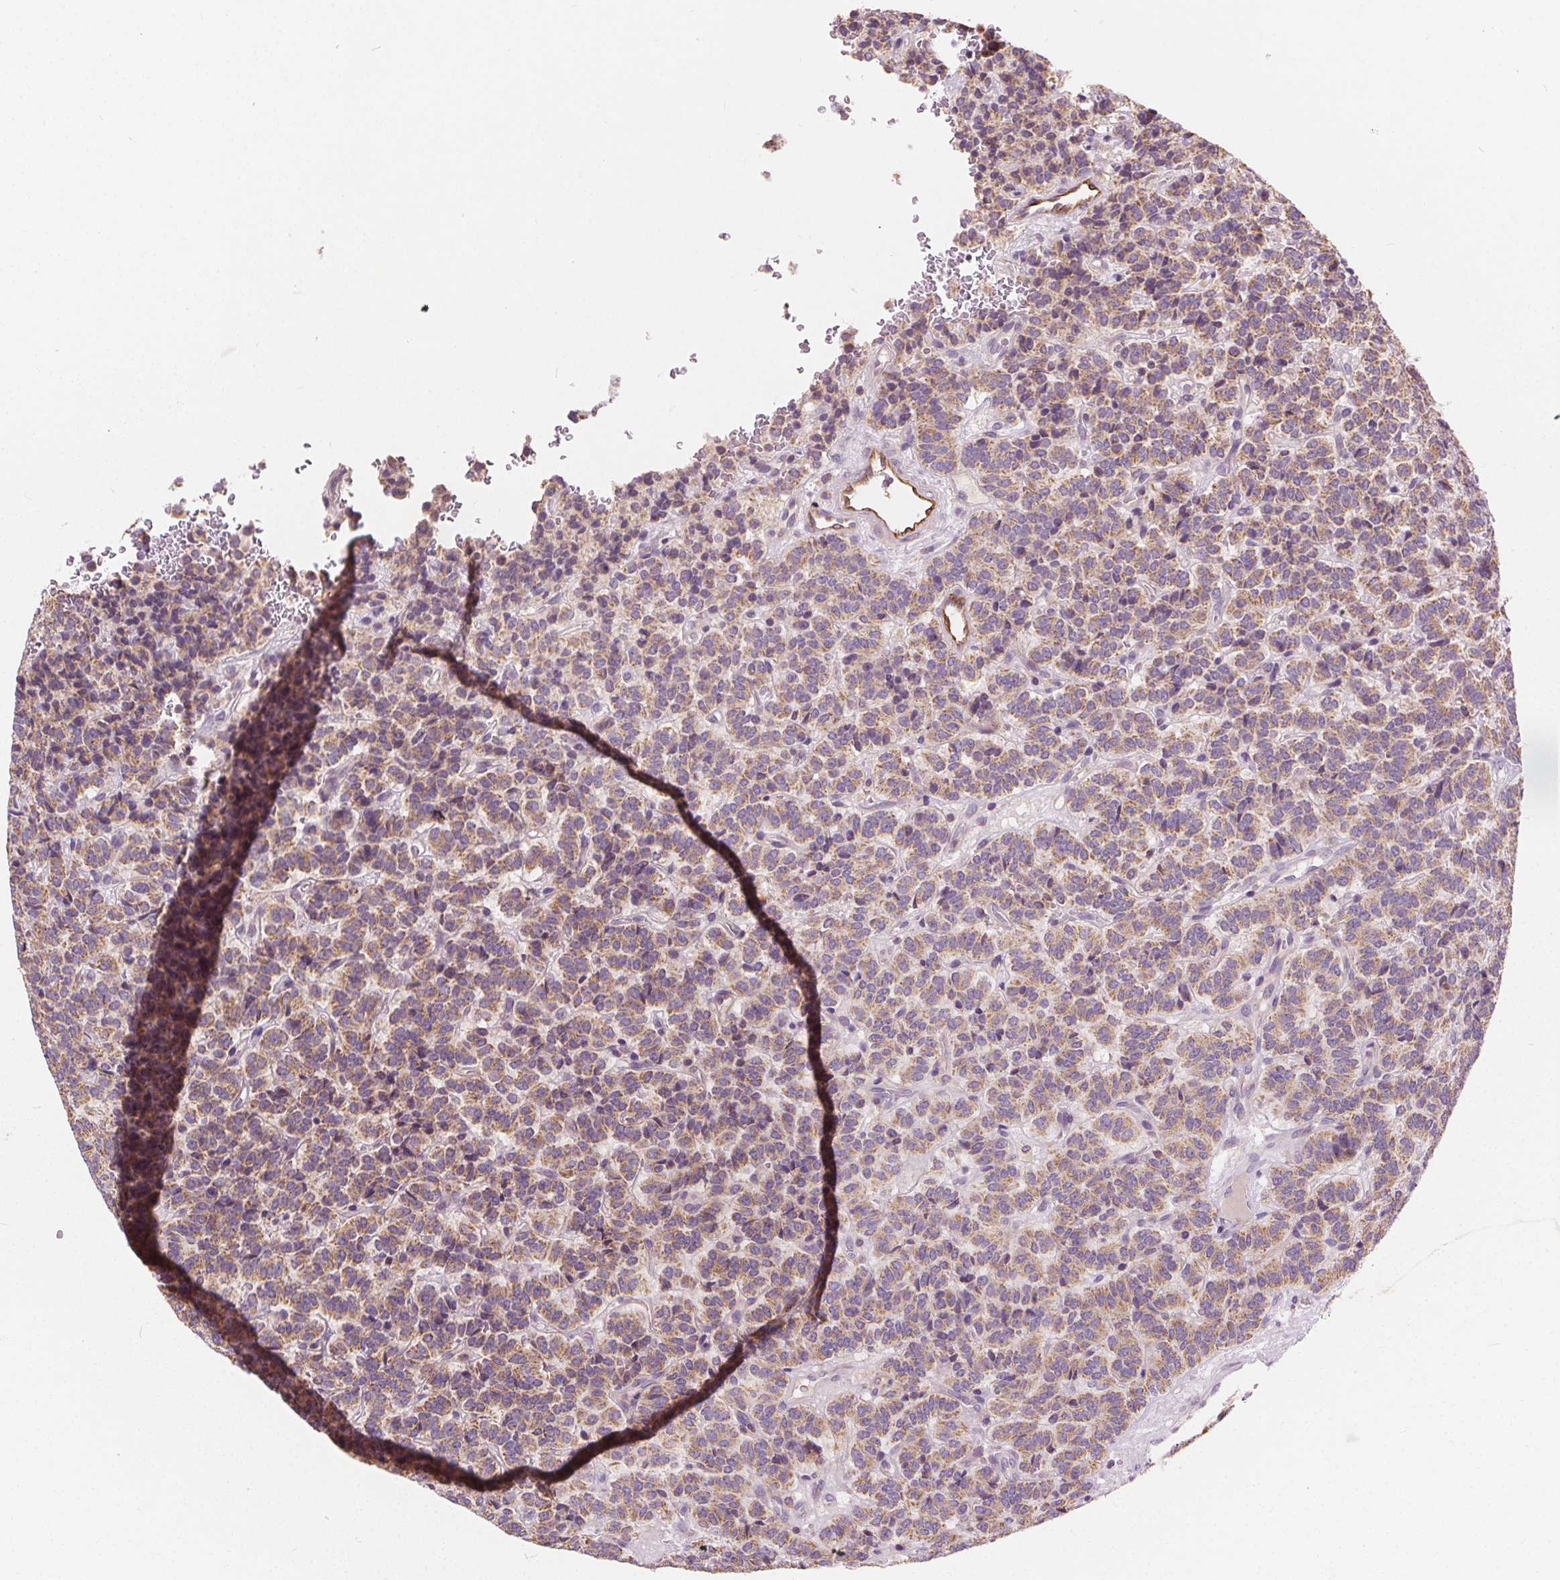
{"staining": {"intensity": "weak", "quantity": ">75%", "location": "cytoplasmic/membranous"}, "tissue": "carcinoid", "cell_type": "Tumor cells", "image_type": "cancer", "snomed": [{"axis": "morphology", "description": "Carcinoid, malignant, NOS"}, {"axis": "topography", "description": "Pancreas"}], "caption": "There is low levels of weak cytoplasmic/membranous positivity in tumor cells of carcinoid, as demonstrated by immunohistochemical staining (brown color).", "gene": "RAB20", "patient": {"sex": "male", "age": 36}}